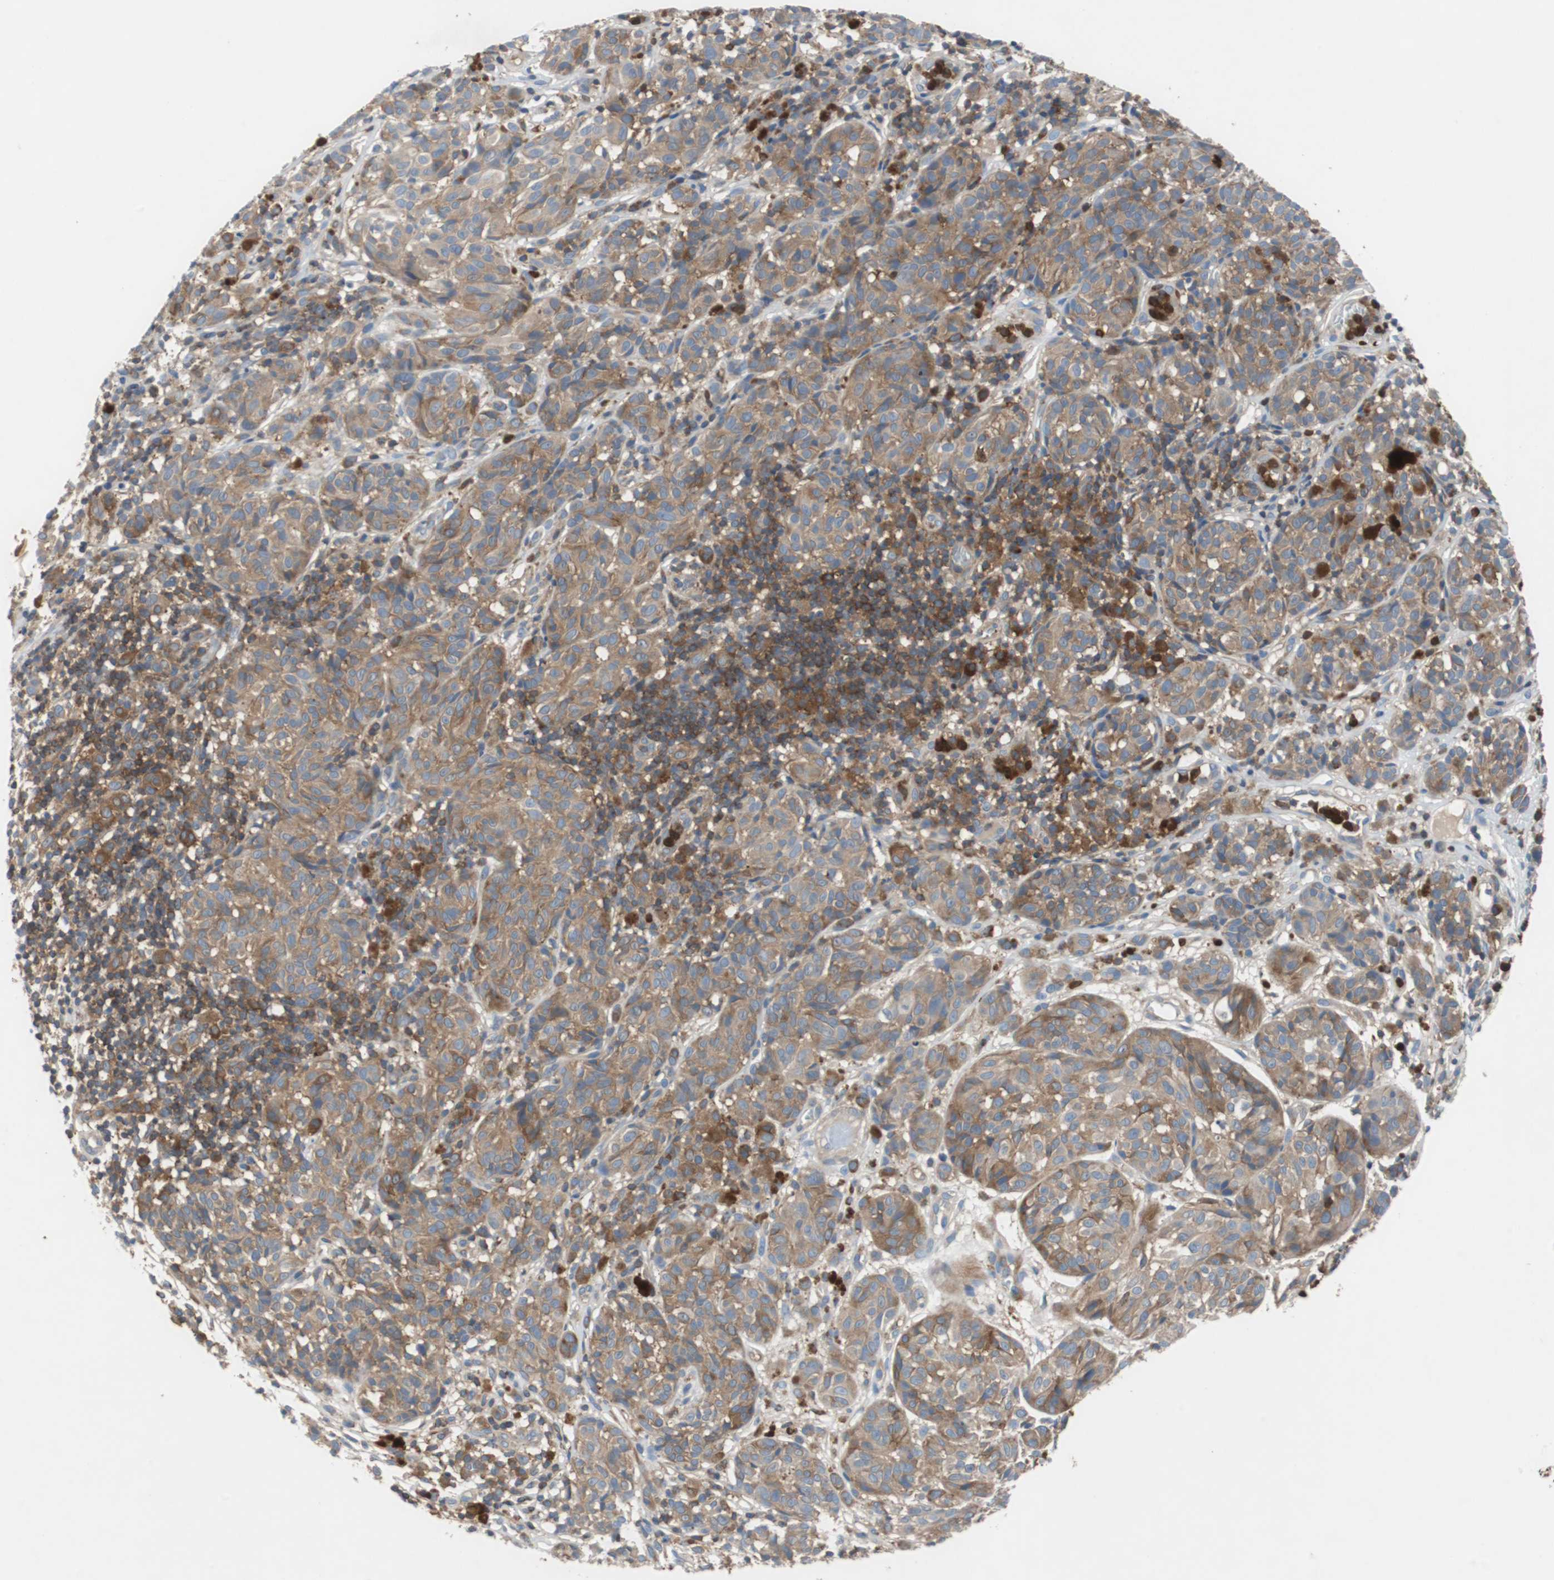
{"staining": {"intensity": "moderate", "quantity": ">75%", "location": "cytoplasmic/membranous"}, "tissue": "melanoma", "cell_type": "Tumor cells", "image_type": "cancer", "snomed": [{"axis": "morphology", "description": "Malignant melanoma, NOS"}, {"axis": "topography", "description": "Skin"}], "caption": "Protein staining reveals moderate cytoplasmic/membranous positivity in approximately >75% of tumor cells in malignant melanoma. (IHC, brightfield microscopy, high magnification).", "gene": "GYS1", "patient": {"sex": "female", "age": 46}}